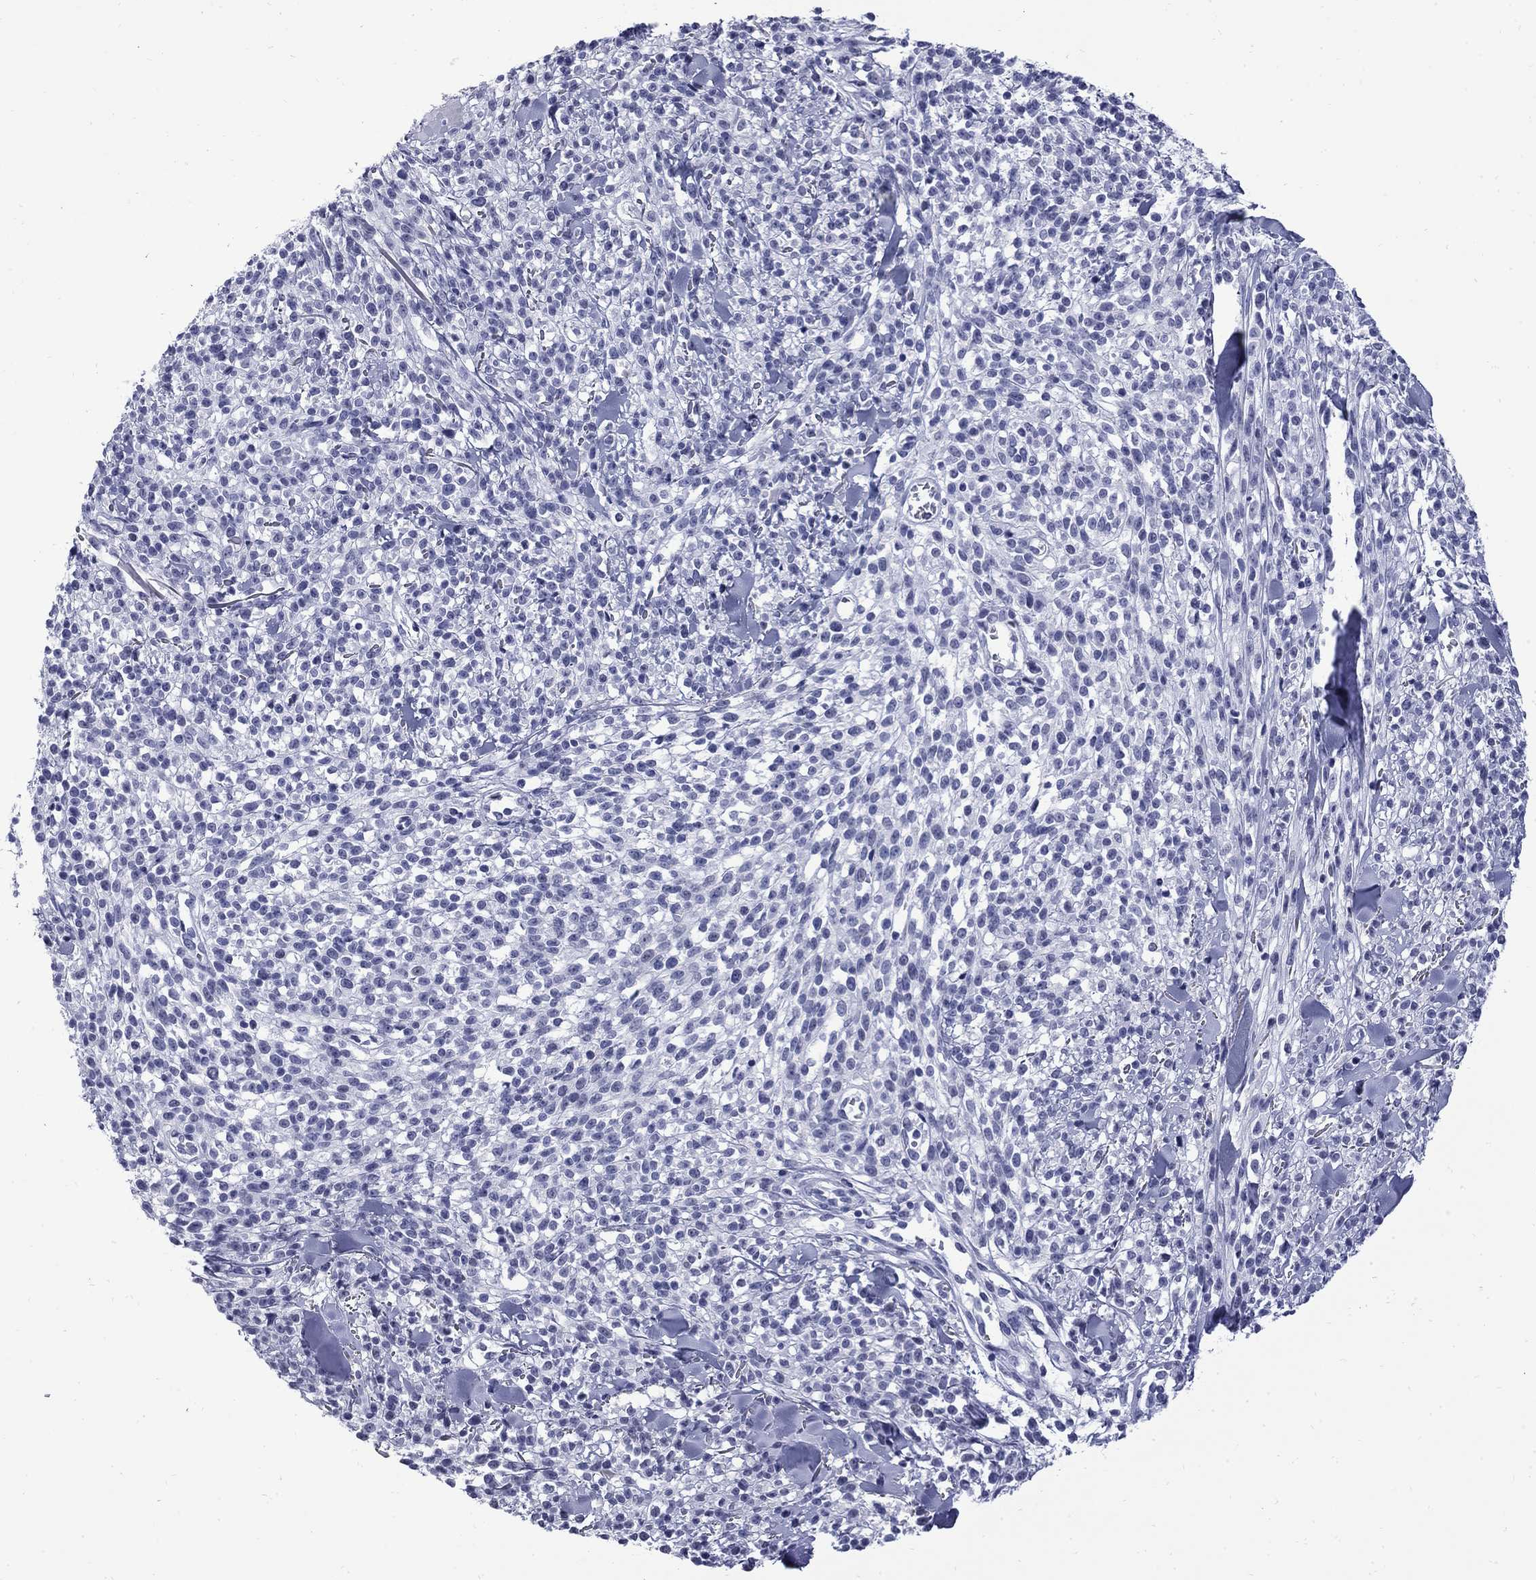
{"staining": {"intensity": "negative", "quantity": "none", "location": "none"}, "tissue": "melanoma", "cell_type": "Tumor cells", "image_type": "cancer", "snomed": [{"axis": "morphology", "description": "Malignant melanoma, NOS"}, {"axis": "topography", "description": "Skin"}, {"axis": "topography", "description": "Skin of trunk"}], "caption": "Immunohistochemical staining of melanoma shows no significant positivity in tumor cells.", "gene": "MGARP", "patient": {"sex": "male", "age": 74}}